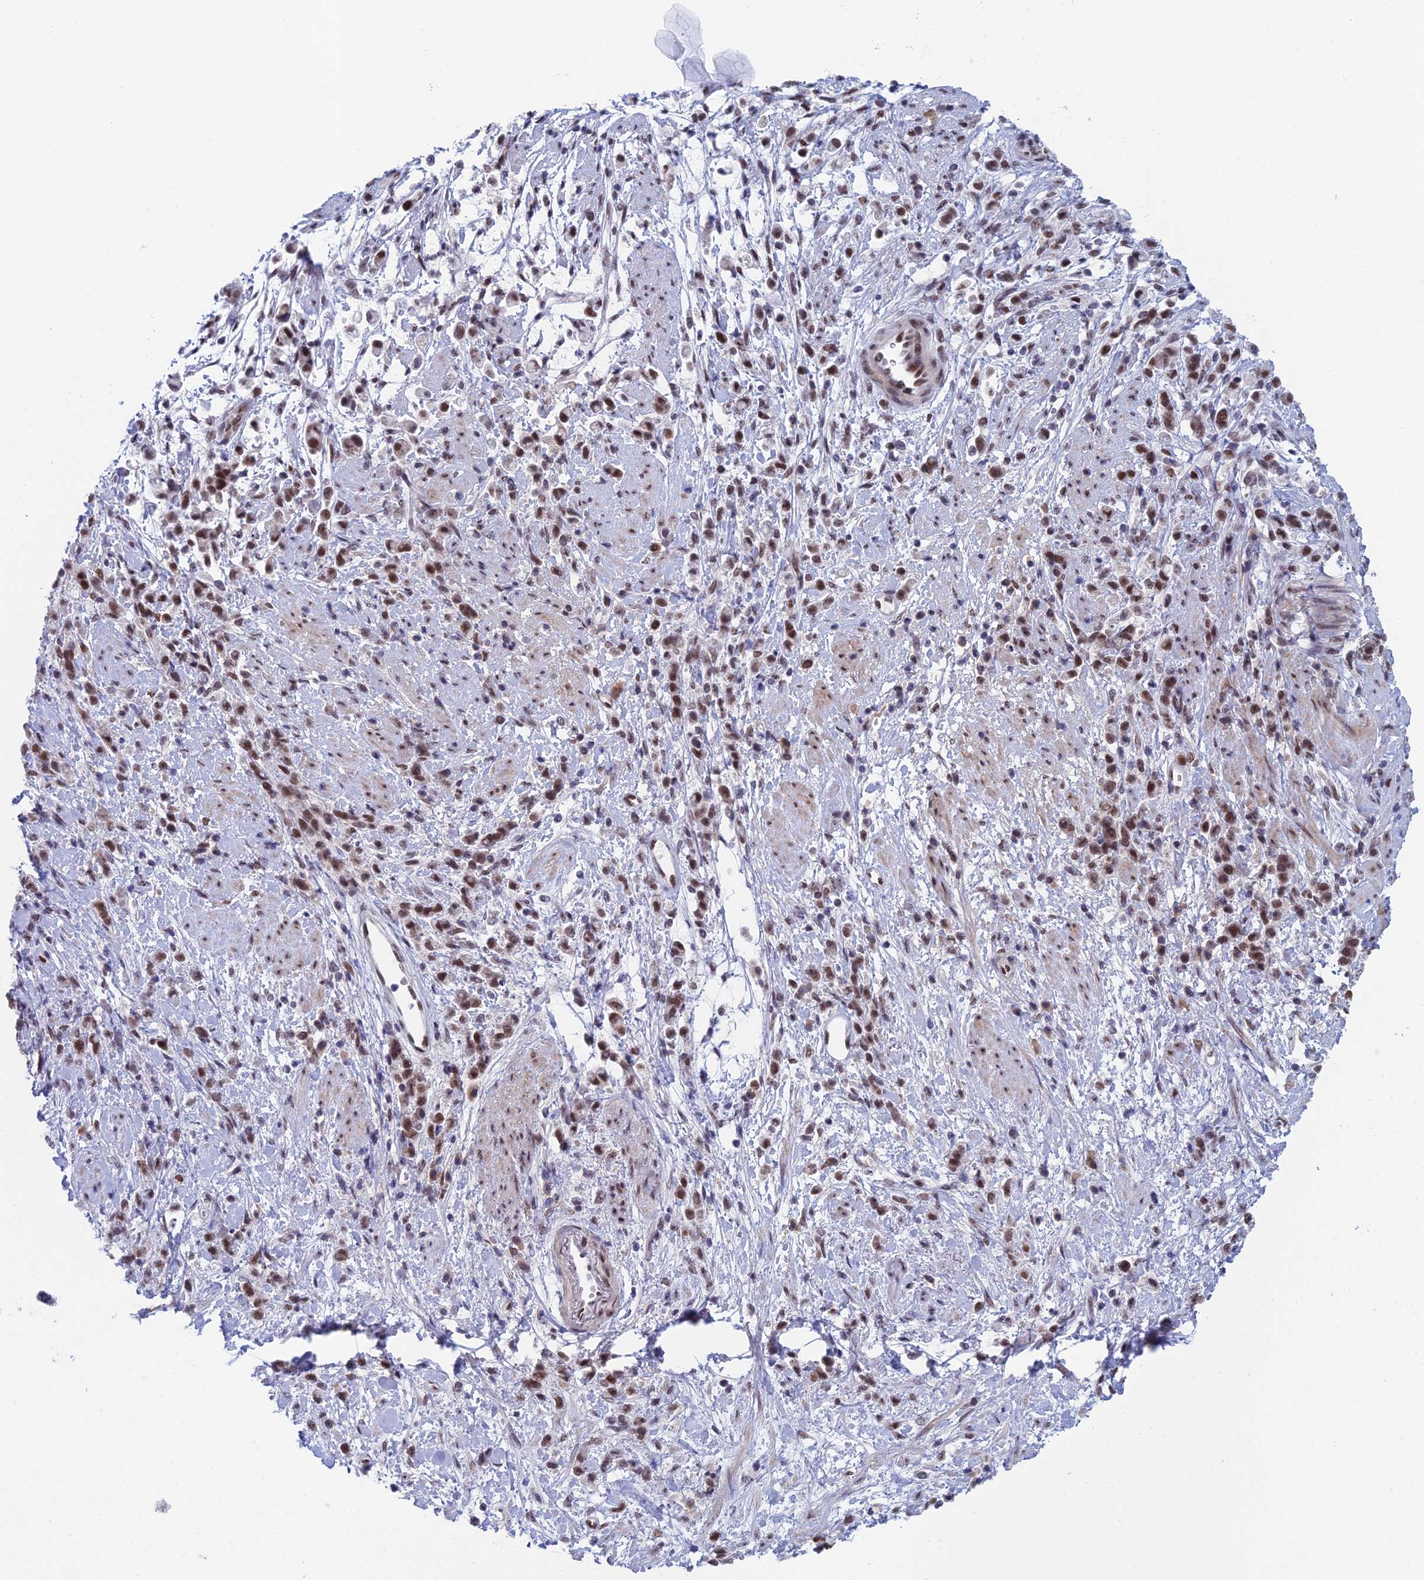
{"staining": {"intensity": "moderate", "quantity": ">75%", "location": "nuclear"}, "tissue": "stomach cancer", "cell_type": "Tumor cells", "image_type": "cancer", "snomed": [{"axis": "morphology", "description": "Adenocarcinoma, NOS"}, {"axis": "topography", "description": "Stomach"}], "caption": "IHC staining of adenocarcinoma (stomach), which reveals medium levels of moderate nuclear positivity in about >75% of tumor cells indicating moderate nuclear protein positivity. The staining was performed using DAB (brown) for protein detection and nuclei were counterstained in hematoxylin (blue).", "gene": "NABP2", "patient": {"sex": "female", "age": 60}}